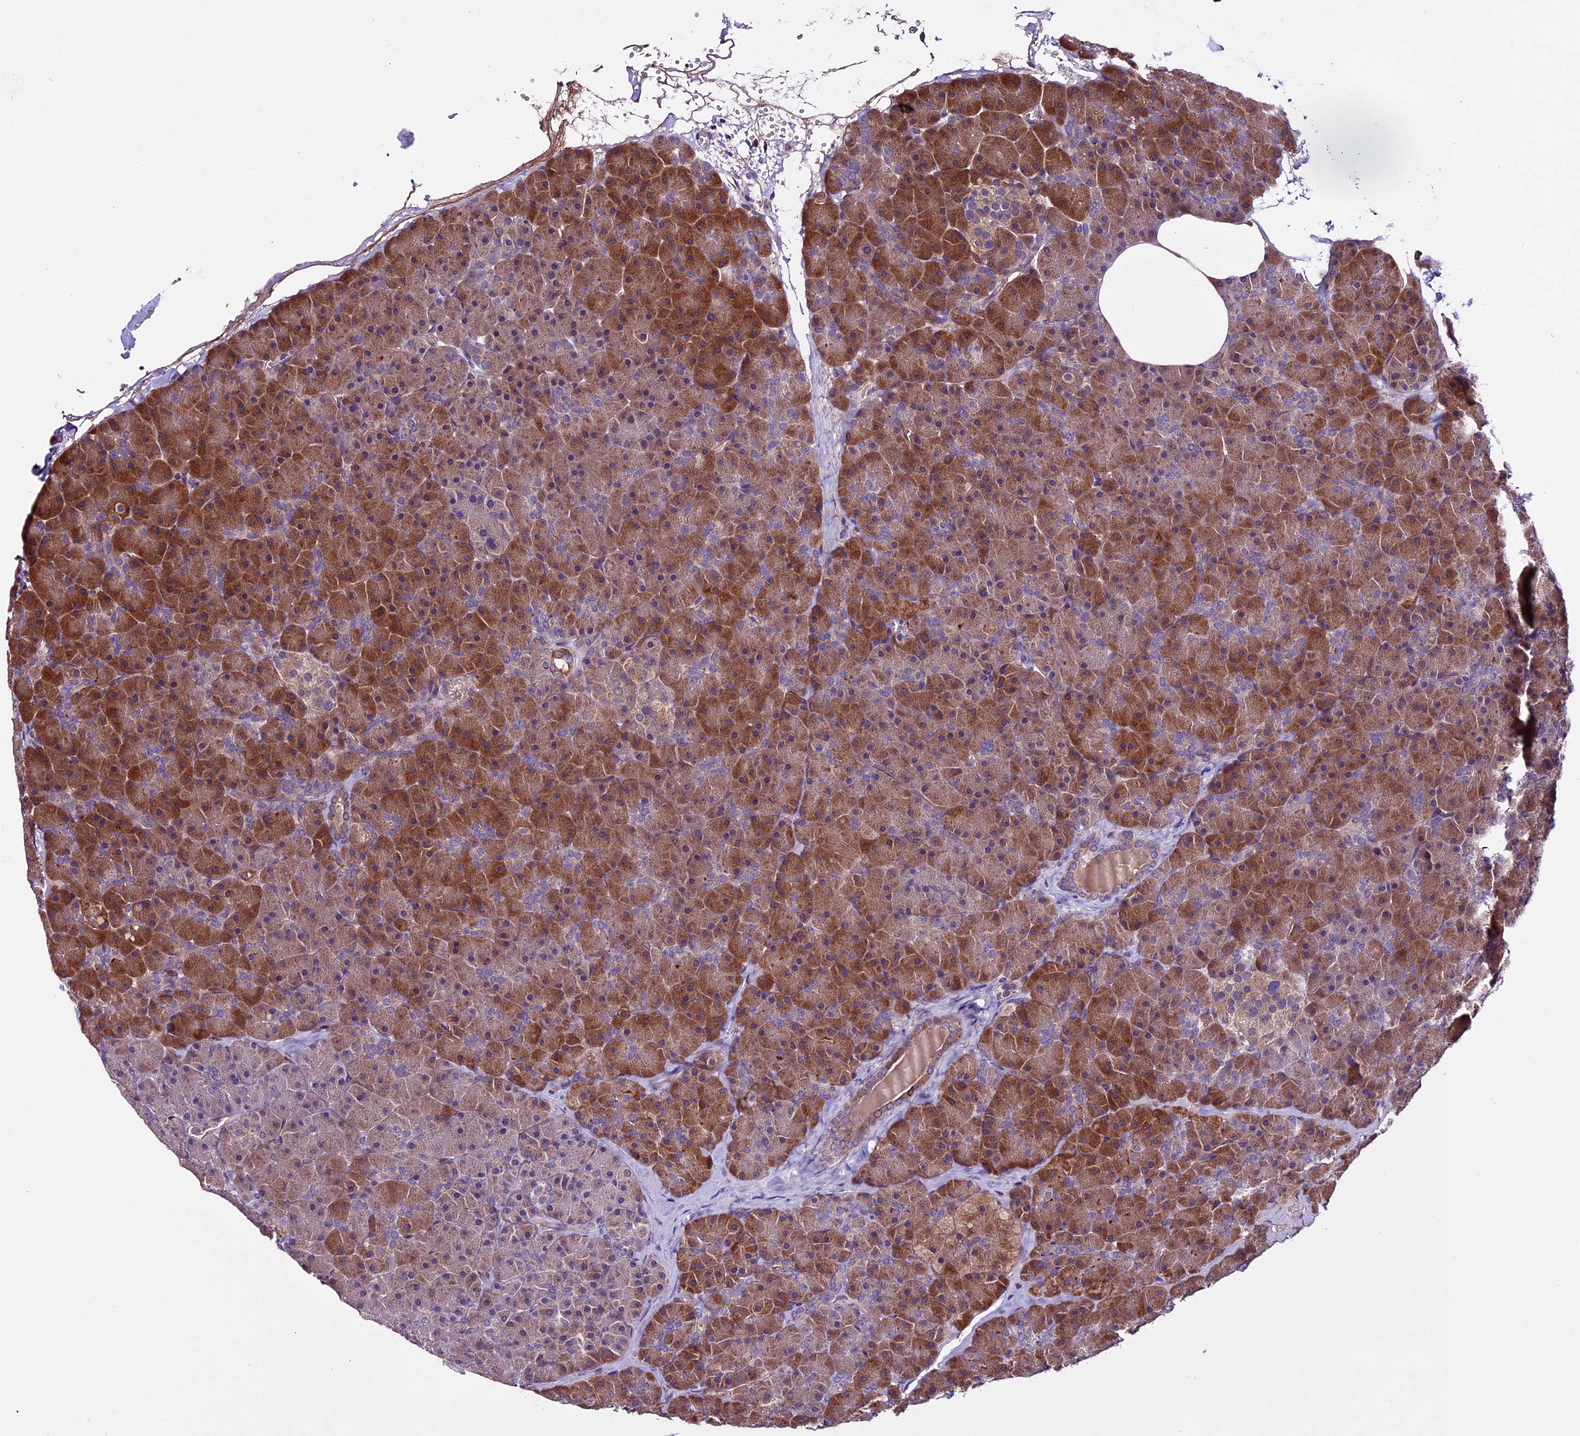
{"staining": {"intensity": "strong", "quantity": "25%-75%", "location": "cytoplasmic/membranous"}, "tissue": "pancreas", "cell_type": "Exocrine glandular cells", "image_type": "normal", "snomed": [{"axis": "morphology", "description": "Normal tissue, NOS"}, {"axis": "topography", "description": "Pancreas"}], "caption": "Protein expression analysis of normal pancreas displays strong cytoplasmic/membranous staining in about 25%-75% of exocrine glandular cells.", "gene": "RINL", "patient": {"sex": "male", "age": 36}}